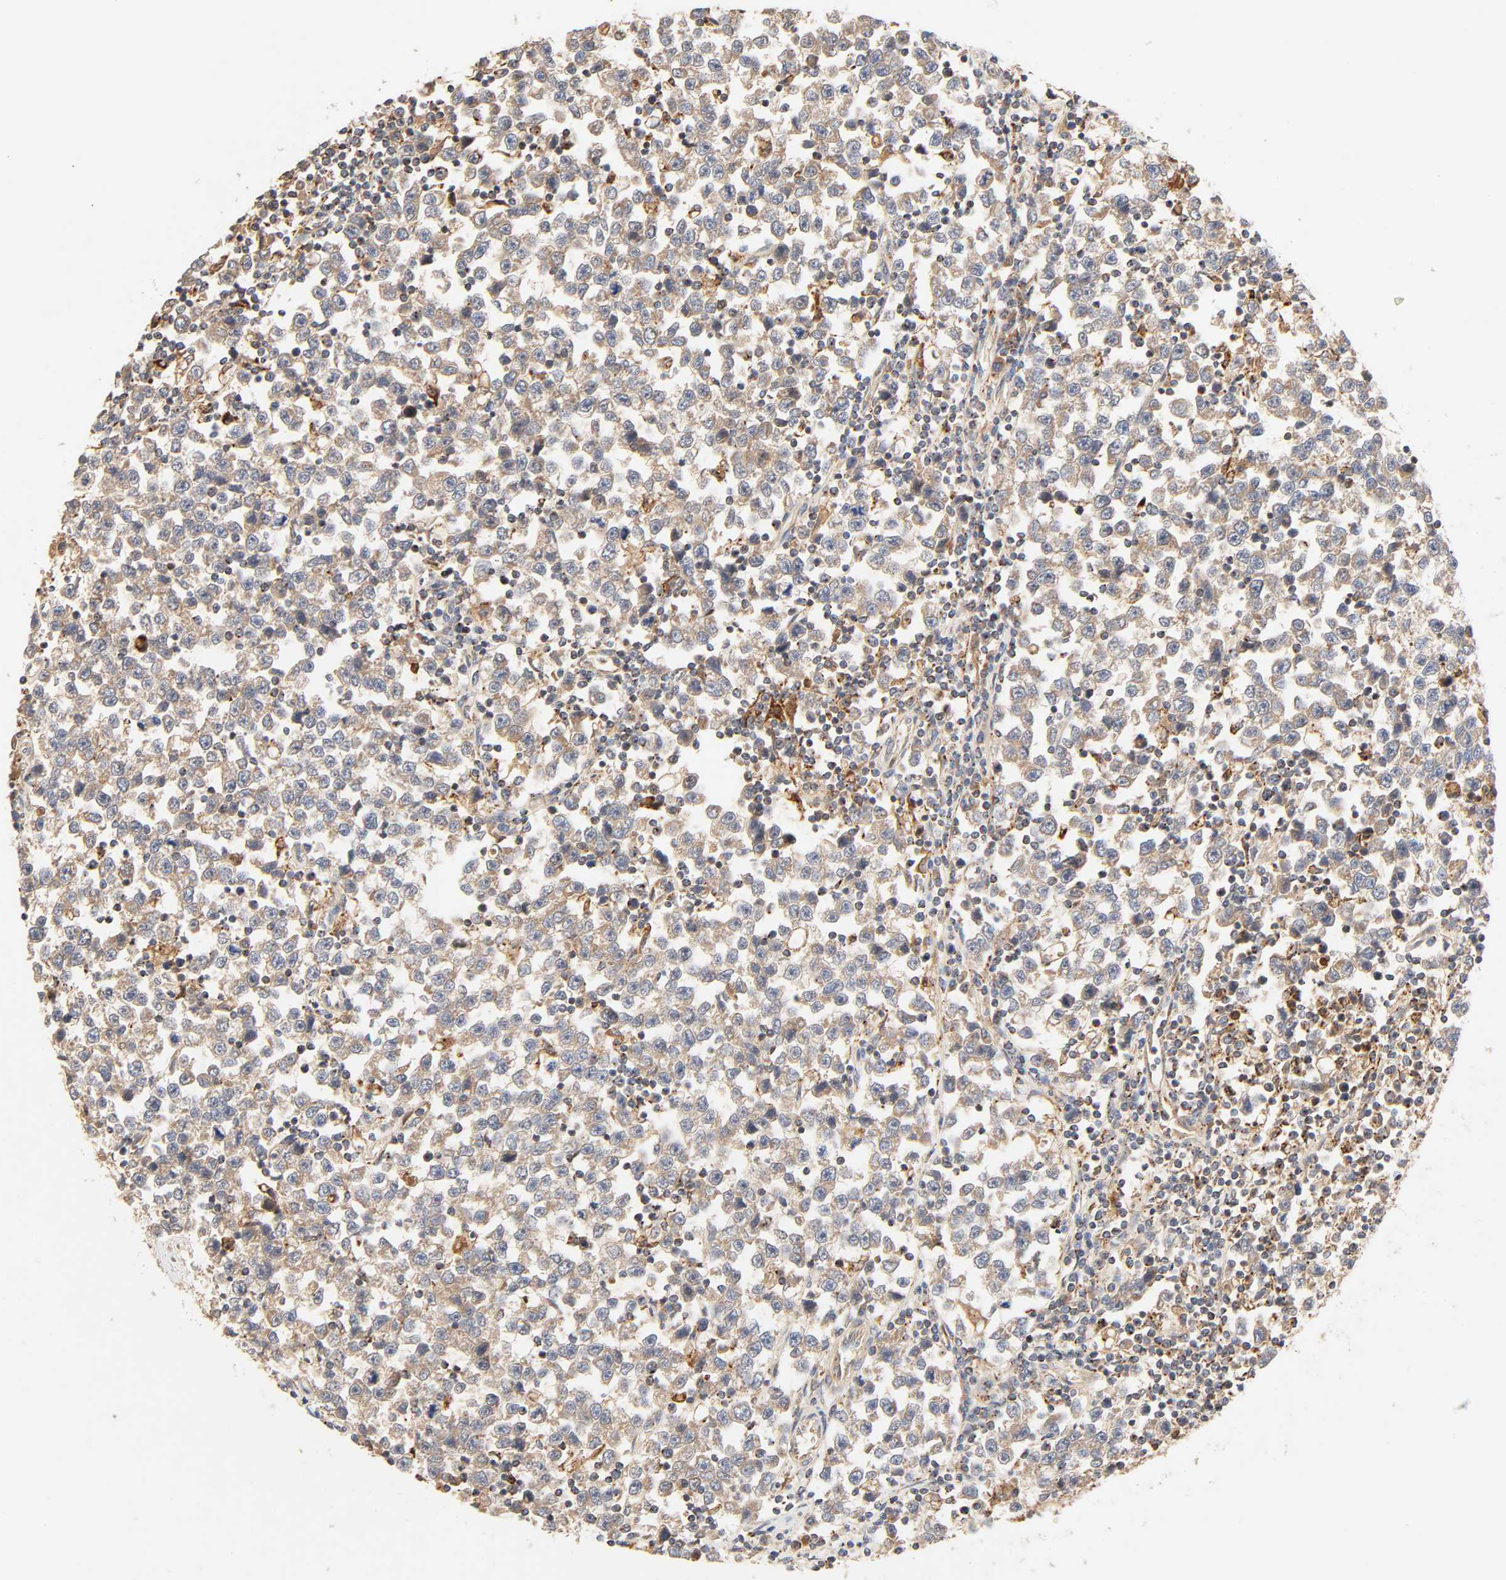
{"staining": {"intensity": "moderate", "quantity": ">75%", "location": "cytoplasmic/membranous"}, "tissue": "testis cancer", "cell_type": "Tumor cells", "image_type": "cancer", "snomed": [{"axis": "morphology", "description": "Seminoma, NOS"}, {"axis": "topography", "description": "Testis"}], "caption": "Testis cancer stained with a brown dye shows moderate cytoplasmic/membranous positive staining in approximately >75% of tumor cells.", "gene": "MAPK6", "patient": {"sex": "male", "age": 43}}